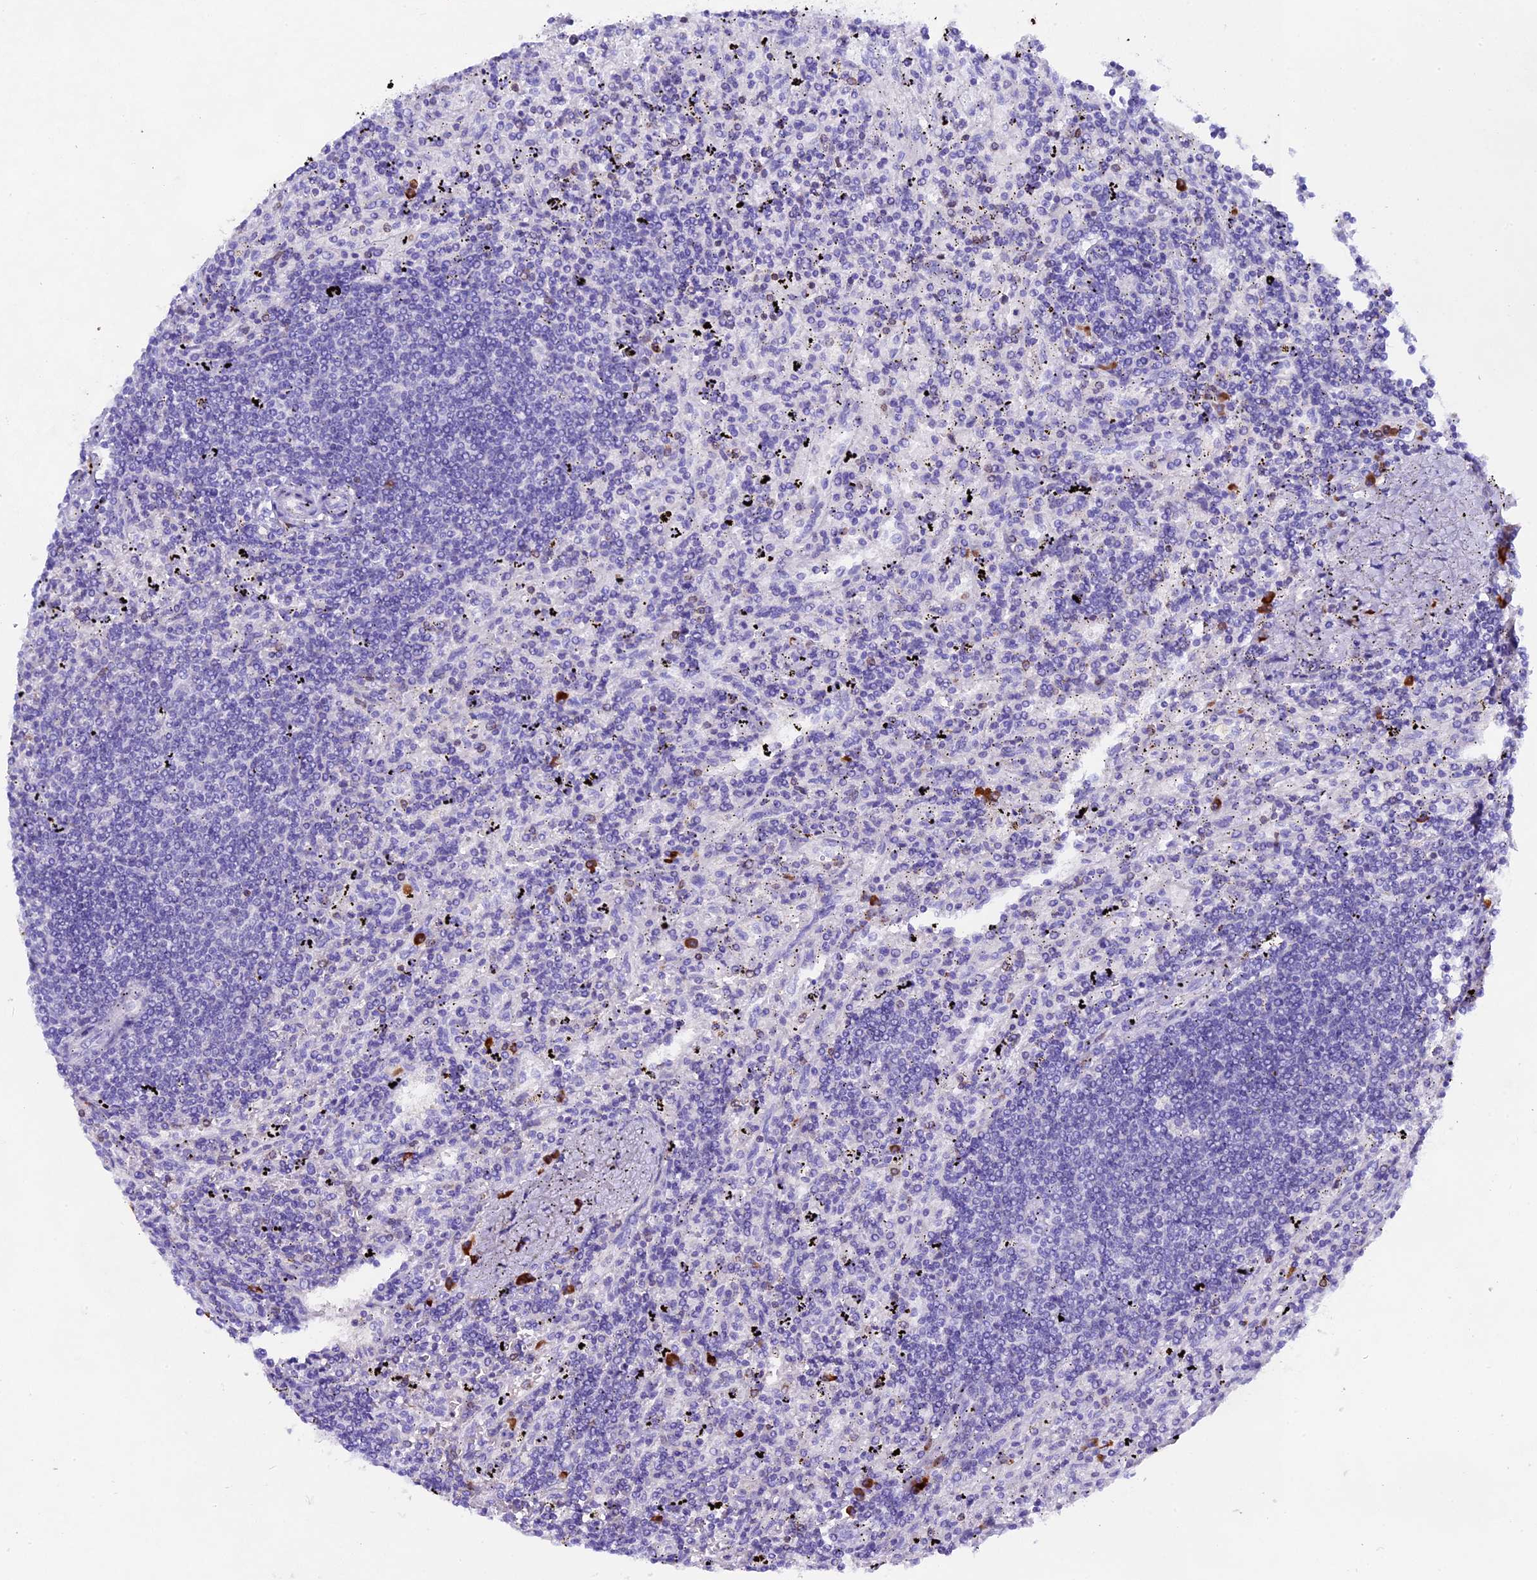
{"staining": {"intensity": "negative", "quantity": "none", "location": "none"}, "tissue": "lymphoma", "cell_type": "Tumor cells", "image_type": "cancer", "snomed": [{"axis": "morphology", "description": "Malignant lymphoma, non-Hodgkin's type, Low grade"}, {"axis": "topography", "description": "Spleen"}], "caption": "Human malignant lymphoma, non-Hodgkin's type (low-grade) stained for a protein using IHC reveals no staining in tumor cells.", "gene": "FKBP11", "patient": {"sex": "male", "age": 76}}